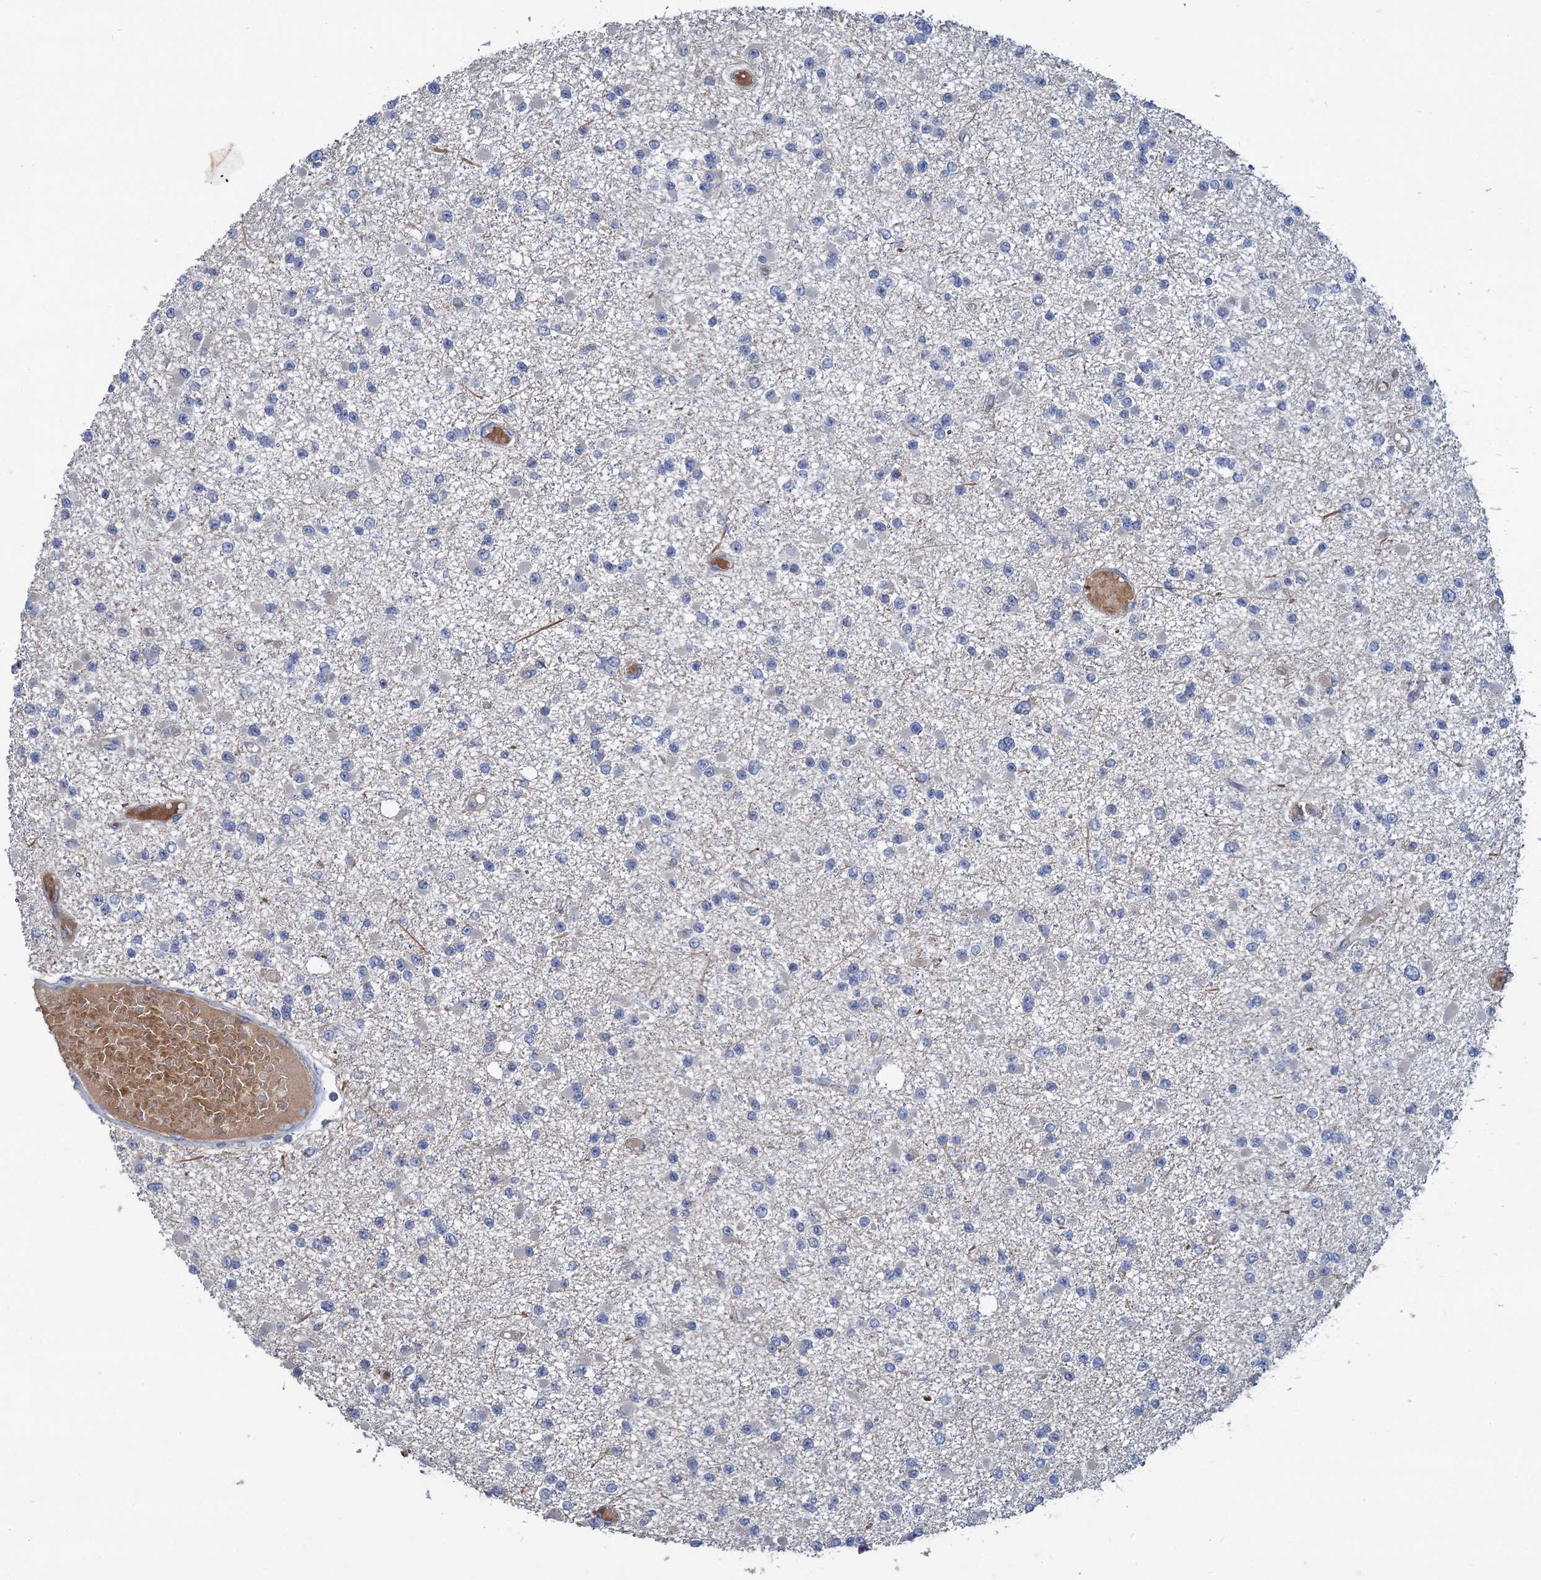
{"staining": {"intensity": "negative", "quantity": "none", "location": "none"}, "tissue": "glioma", "cell_type": "Tumor cells", "image_type": "cancer", "snomed": [{"axis": "morphology", "description": "Glioma, malignant, Low grade"}, {"axis": "topography", "description": "Brain"}], "caption": "Protein analysis of glioma demonstrates no significant staining in tumor cells.", "gene": "SMCO3", "patient": {"sex": "female", "age": 22}}